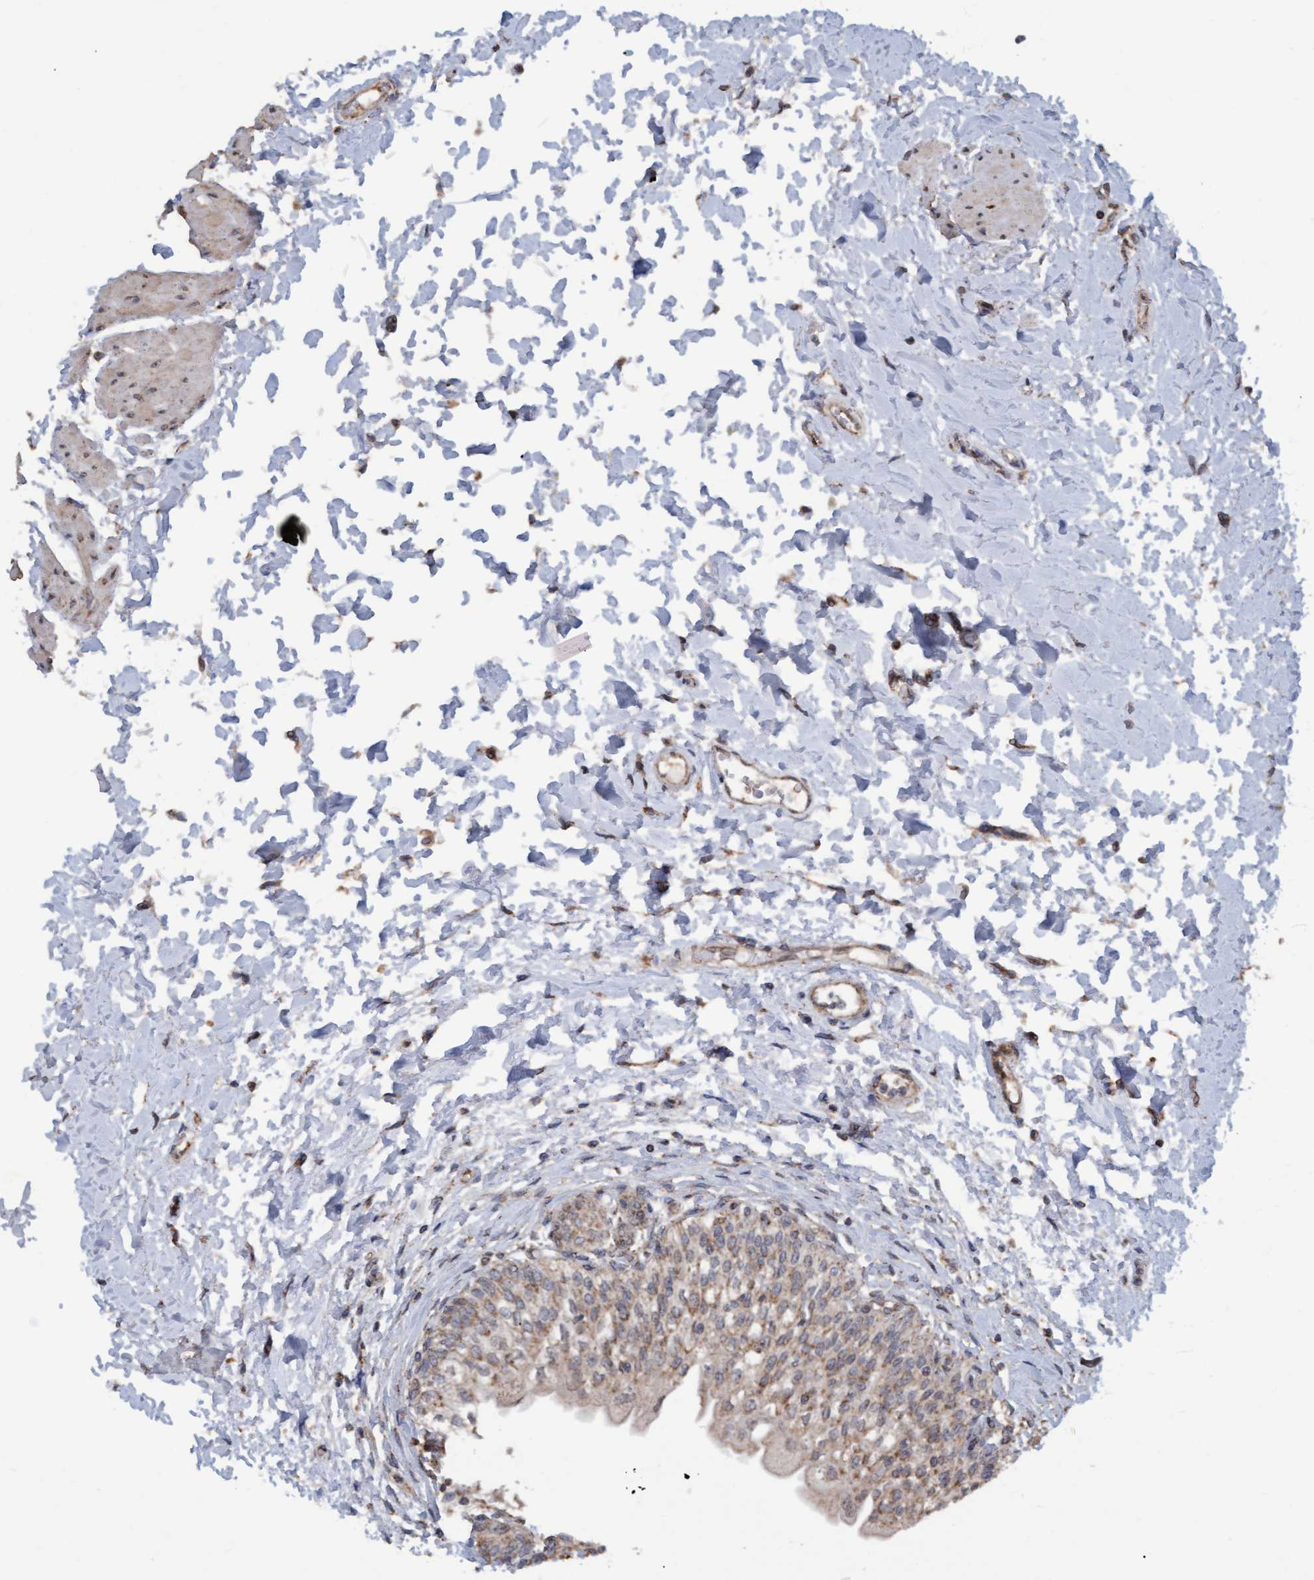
{"staining": {"intensity": "weak", "quantity": ">75%", "location": "cytoplasmic/membranous"}, "tissue": "urinary bladder", "cell_type": "Urothelial cells", "image_type": "normal", "snomed": [{"axis": "morphology", "description": "Normal tissue, NOS"}, {"axis": "topography", "description": "Urinary bladder"}], "caption": "Urothelial cells display low levels of weak cytoplasmic/membranous positivity in approximately >75% of cells in unremarkable human urinary bladder.", "gene": "MGLL", "patient": {"sex": "male", "age": 55}}